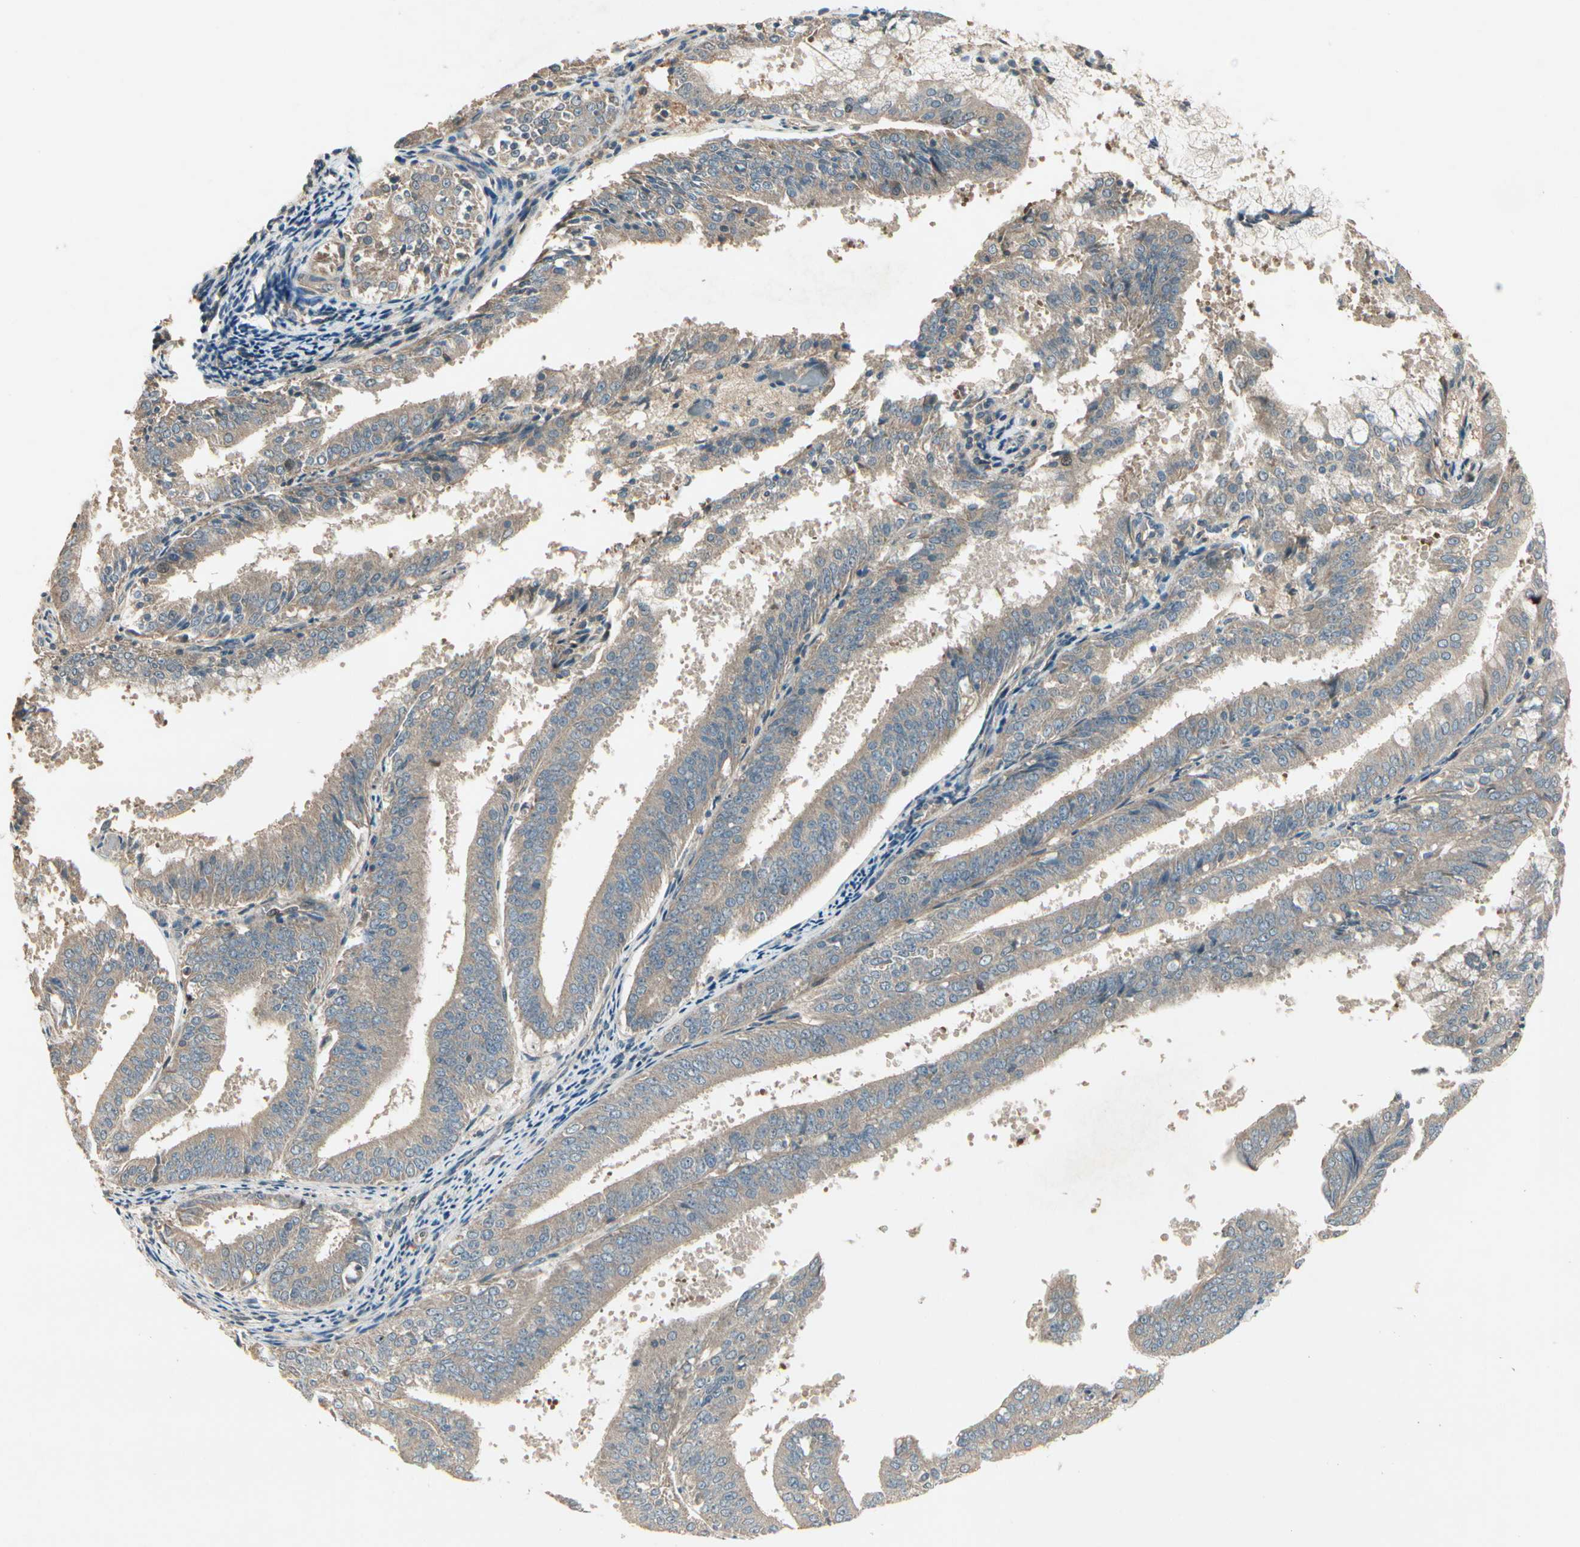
{"staining": {"intensity": "weak", "quantity": ">75%", "location": "cytoplasmic/membranous"}, "tissue": "endometrial cancer", "cell_type": "Tumor cells", "image_type": "cancer", "snomed": [{"axis": "morphology", "description": "Adenocarcinoma, NOS"}, {"axis": "topography", "description": "Endometrium"}], "caption": "This histopathology image exhibits IHC staining of human endometrial adenocarcinoma, with low weak cytoplasmic/membranous staining in approximately >75% of tumor cells.", "gene": "ACVR1", "patient": {"sex": "female", "age": 63}}